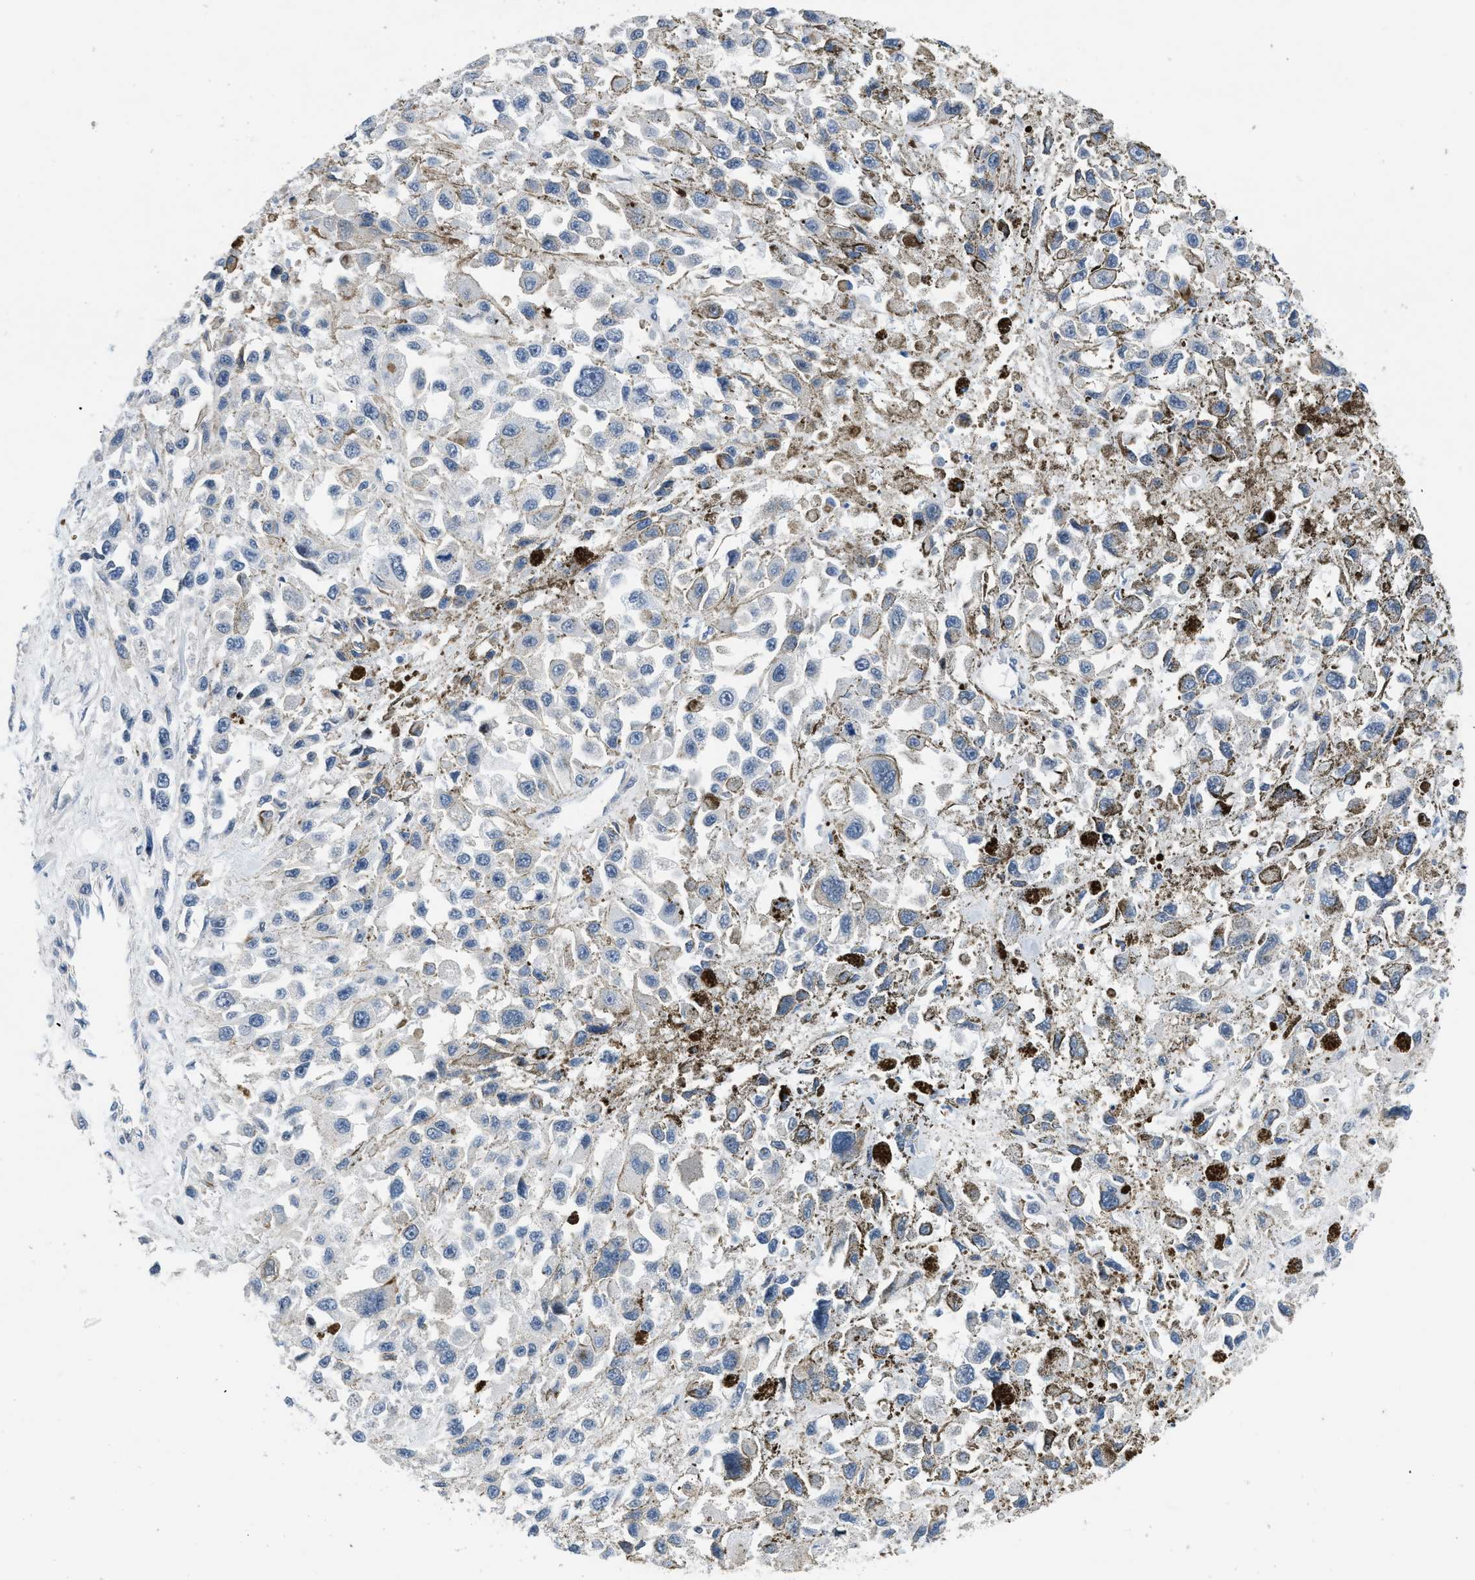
{"staining": {"intensity": "negative", "quantity": "none", "location": "none"}, "tissue": "melanoma", "cell_type": "Tumor cells", "image_type": "cancer", "snomed": [{"axis": "morphology", "description": "Malignant melanoma, Metastatic site"}, {"axis": "topography", "description": "Lymph node"}], "caption": "The immunohistochemistry histopathology image has no significant positivity in tumor cells of malignant melanoma (metastatic site) tissue.", "gene": "FDCSP", "patient": {"sex": "male", "age": 59}}